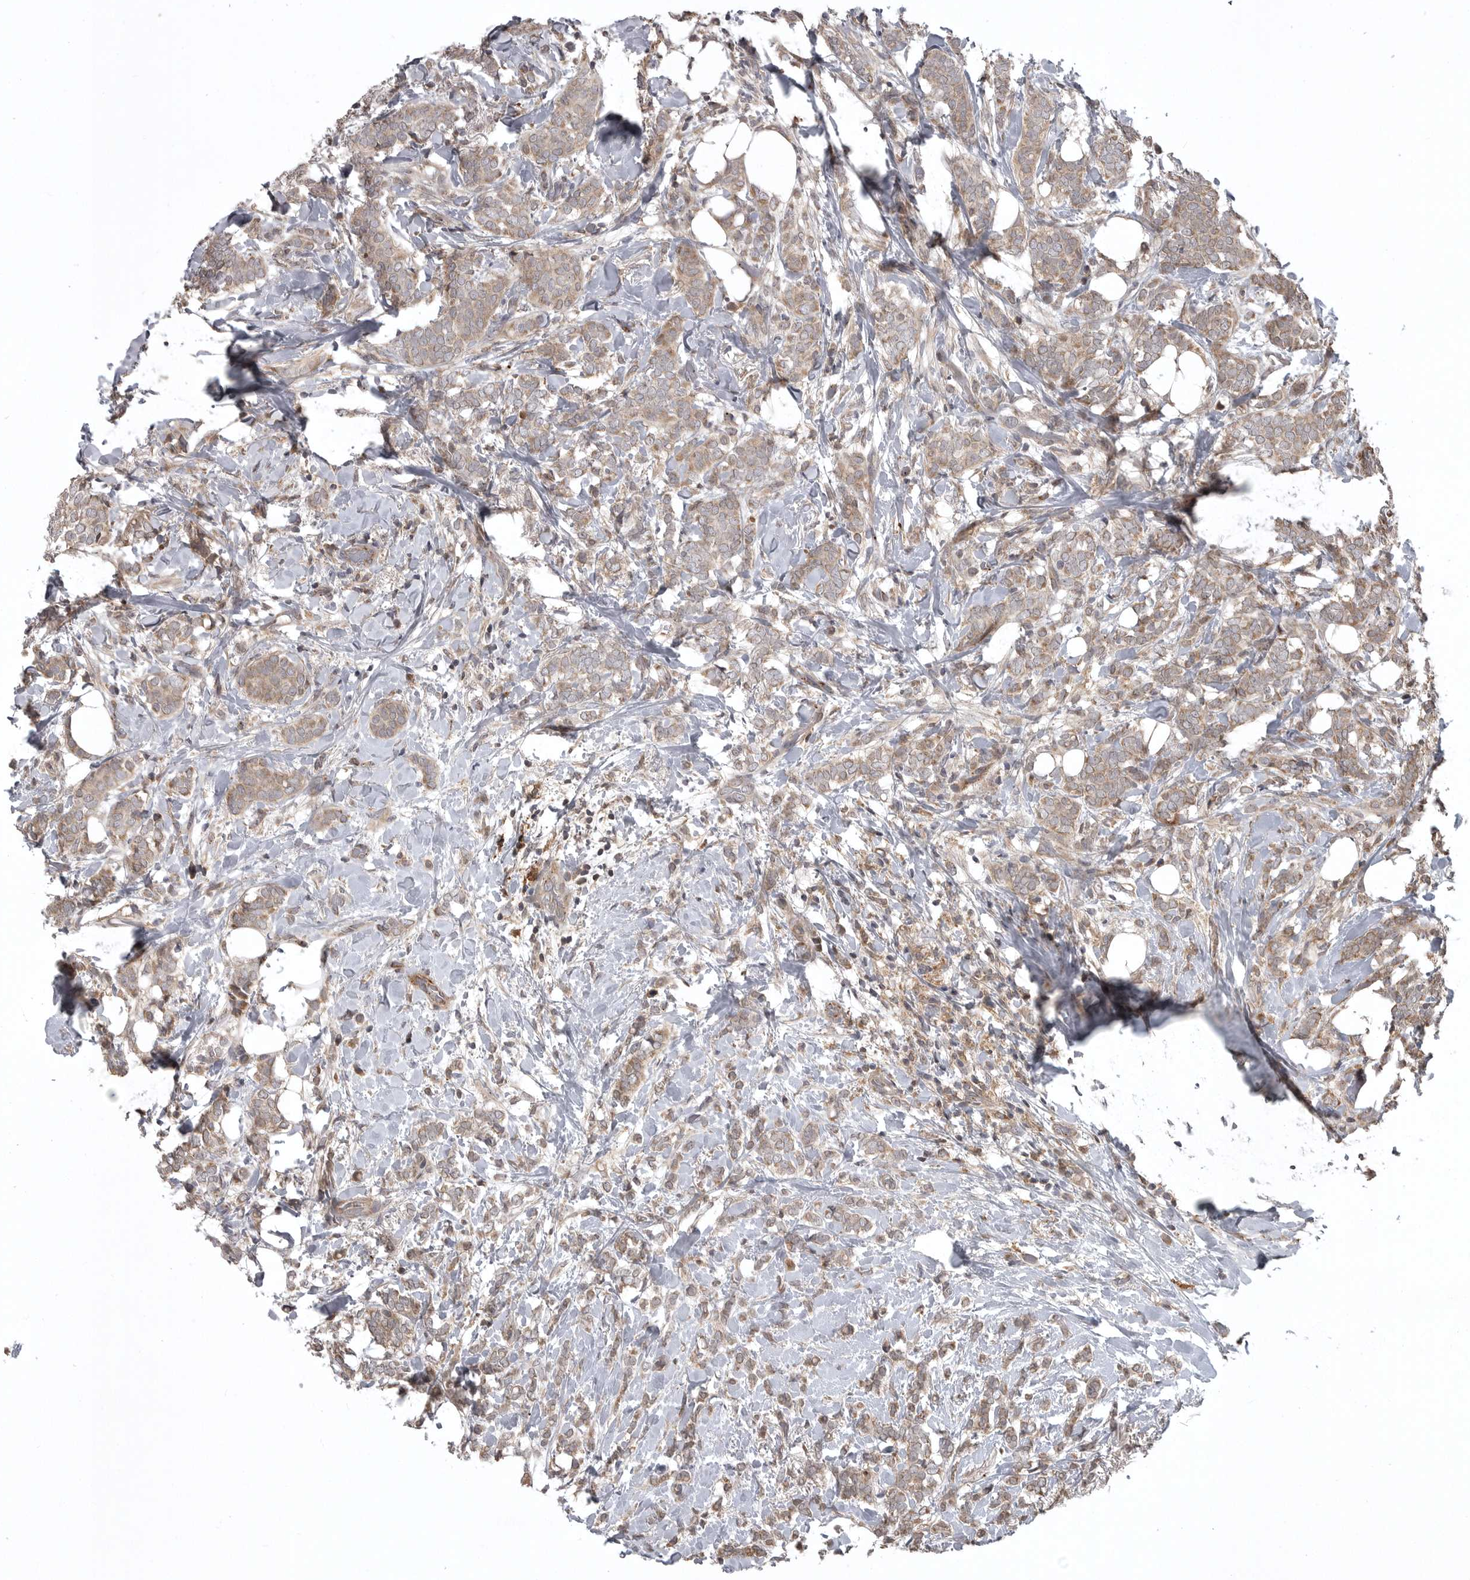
{"staining": {"intensity": "weak", "quantity": ">75%", "location": "cytoplasmic/membranous"}, "tissue": "breast cancer", "cell_type": "Tumor cells", "image_type": "cancer", "snomed": [{"axis": "morphology", "description": "Lobular carcinoma"}, {"axis": "topography", "description": "Breast"}], "caption": "IHC micrograph of neoplastic tissue: breast cancer (lobular carcinoma) stained using immunohistochemistry (IHC) demonstrates low levels of weak protein expression localized specifically in the cytoplasmic/membranous of tumor cells, appearing as a cytoplasmic/membranous brown color.", "gene": "GPR31", "patient": {"sex": "female", "age": 50}}